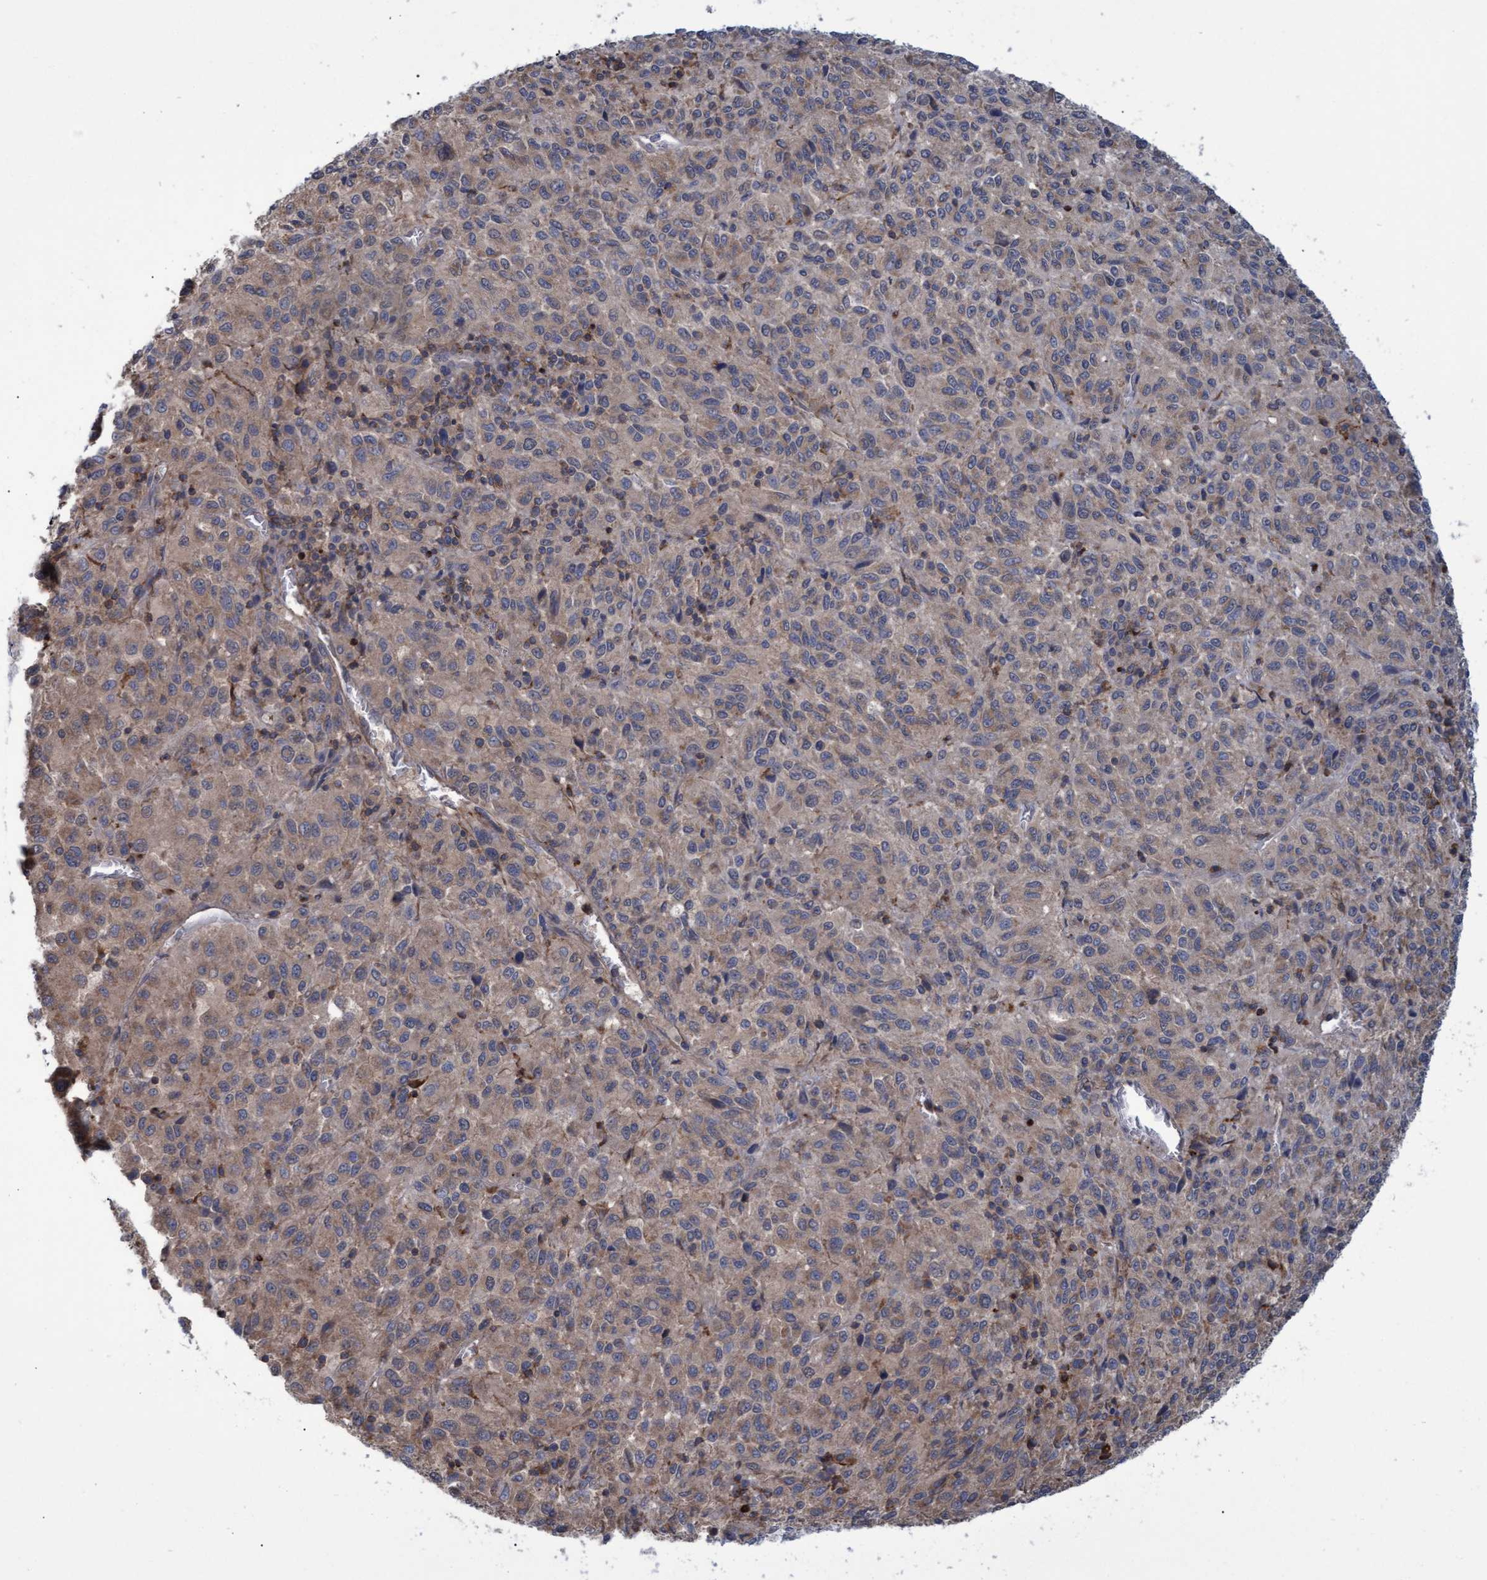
{"staining": {"intensity": "weak", "quantity": "25%-75%", "location": "cytoplasmic/membranous"}, "tissue": "melanoma", "cell_type": "Tumor cells", "image_type": "cancer", "snomed": [{"axis": "morphology", "description": "Malignant melanoma, Metastatic site"}, {"axis": "topography", "description": "Lung"}], "caption": "Brown immunohistochemical staining in melanoma demonstrates weak cytoplasmic/membranous expression in approximately 25%-75% of tumor cells.", "gene": "NAA15", "patient": {"sex": "male", "age": 64}}